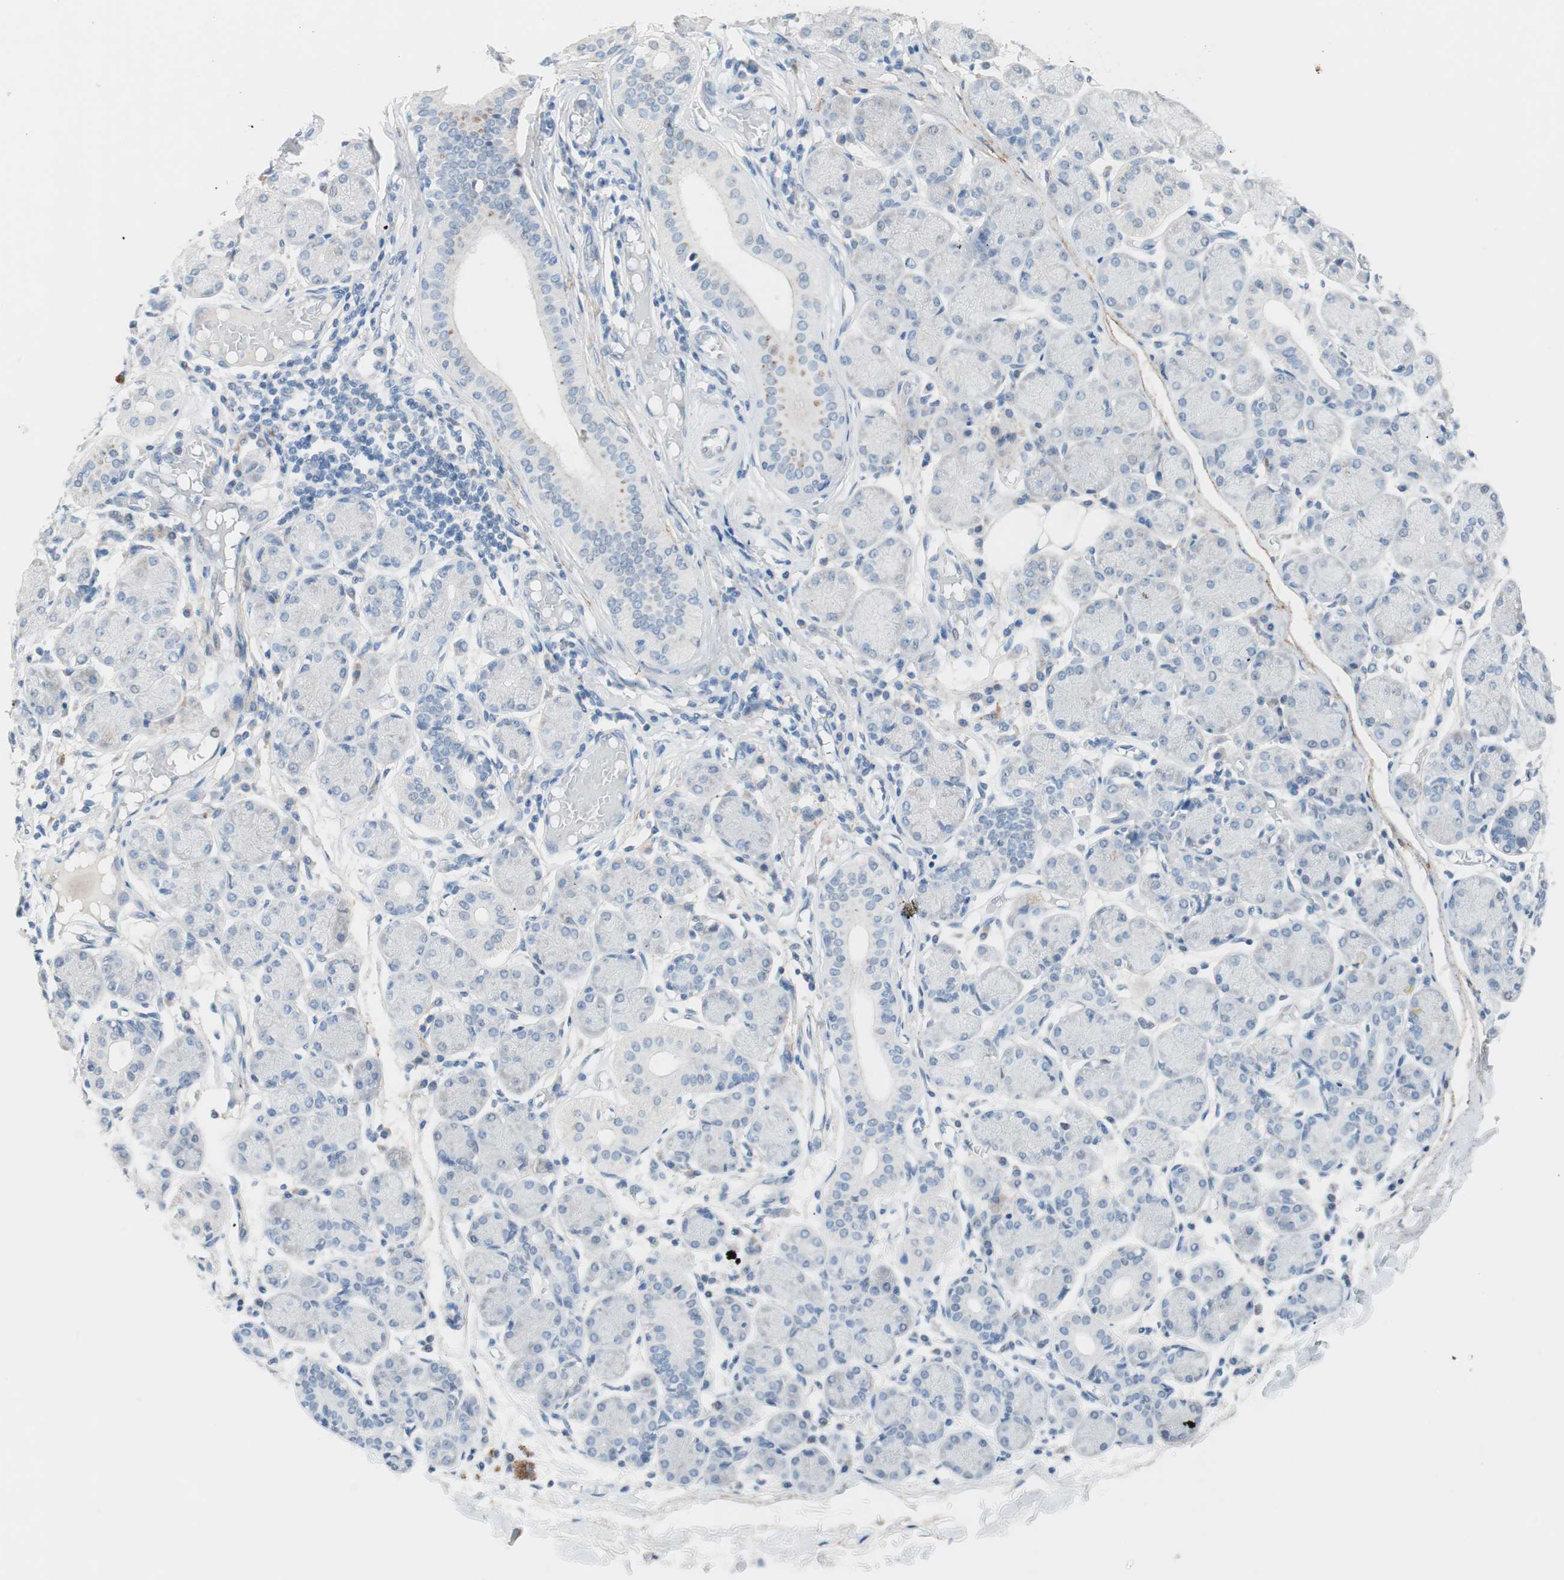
{"staining": {"intensity": "negative", "quantity": "none", "location": "none"}, "tissue": "salivary gland", "cell_type": "Glandular cells", "image_type": "normal", "snomed": [{"axis": "morphology", "description": "Normal tissue, NOS"}, {"axis": "topography", "description": "Salivary gland"}], "caption": "Benign salivary gland was stained to show a protein in brown. There is no significant positivity in glandular cells. Brightfield microscopy of IHC stained with DAB (3,3'-diaminobenzidine) (brown) and hematoxylin (blue), captured at high magnification.", "gene": "FOSL1", "patient": {"sex": "female", "age": 24}}